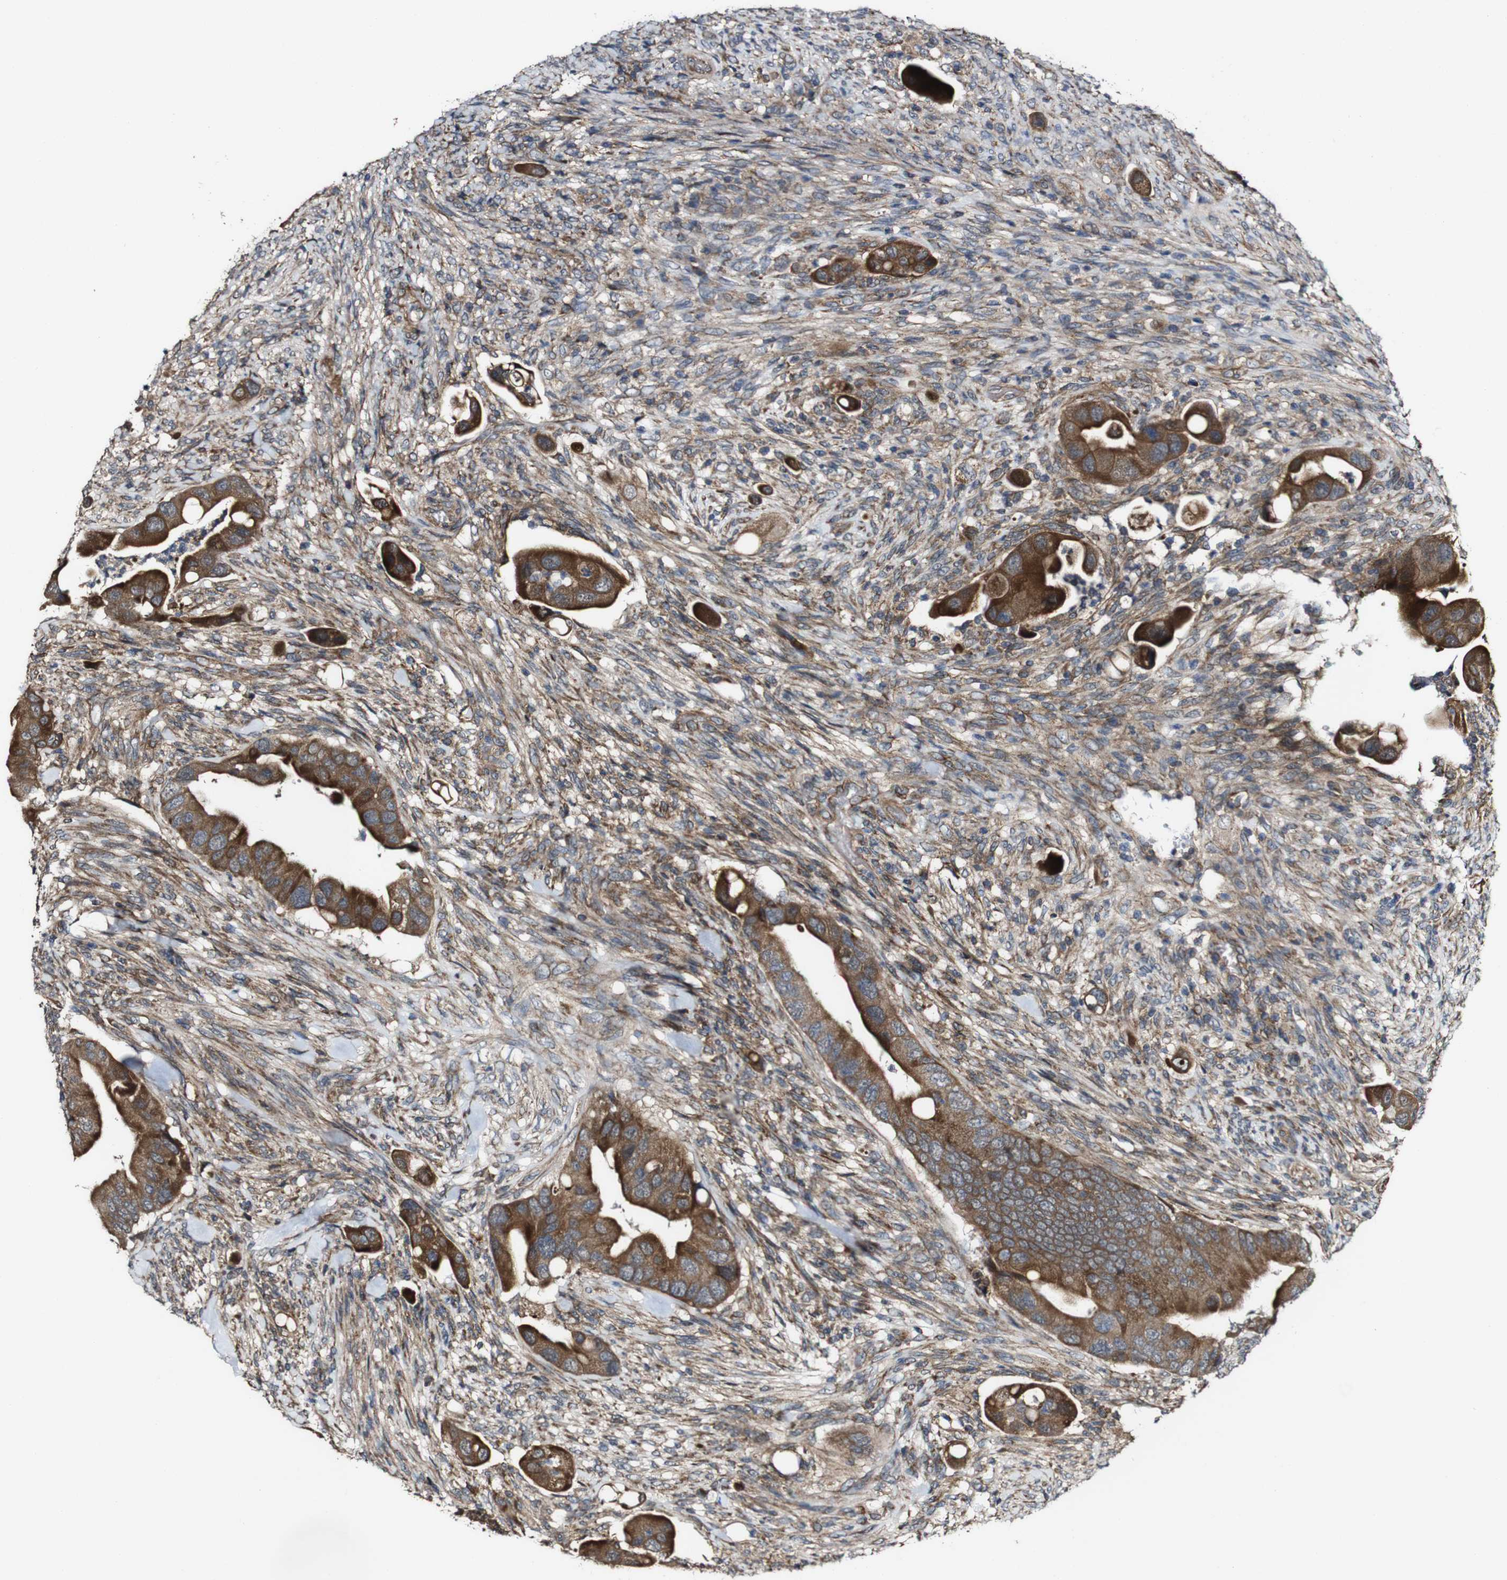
{"staining": {"intensity": "strong", "quantity": ">75%", "location": "cytoplasmic/membranous"}, "tissue": "colorectal cancer", "cell_type": "Tumor cells", "image_type": "cancer", "snomed": [{"axis": "morphology", "description": "Adenocarcinoma, NOS"}, {"axis": "topography", "description": "Rectum"}], "caption": "Immunohistochemistry histopathology image of neoplastic tissue: human colorectal cancer stained using IHC shows high levels of strong protein expression localized specifically in the cytoplasmic/membranous of tumor cells, appearing as a cytoplasmic/membranous brown color.", "gene": "BTN3A3", "patient": {"sex": "female", "age": 57}}